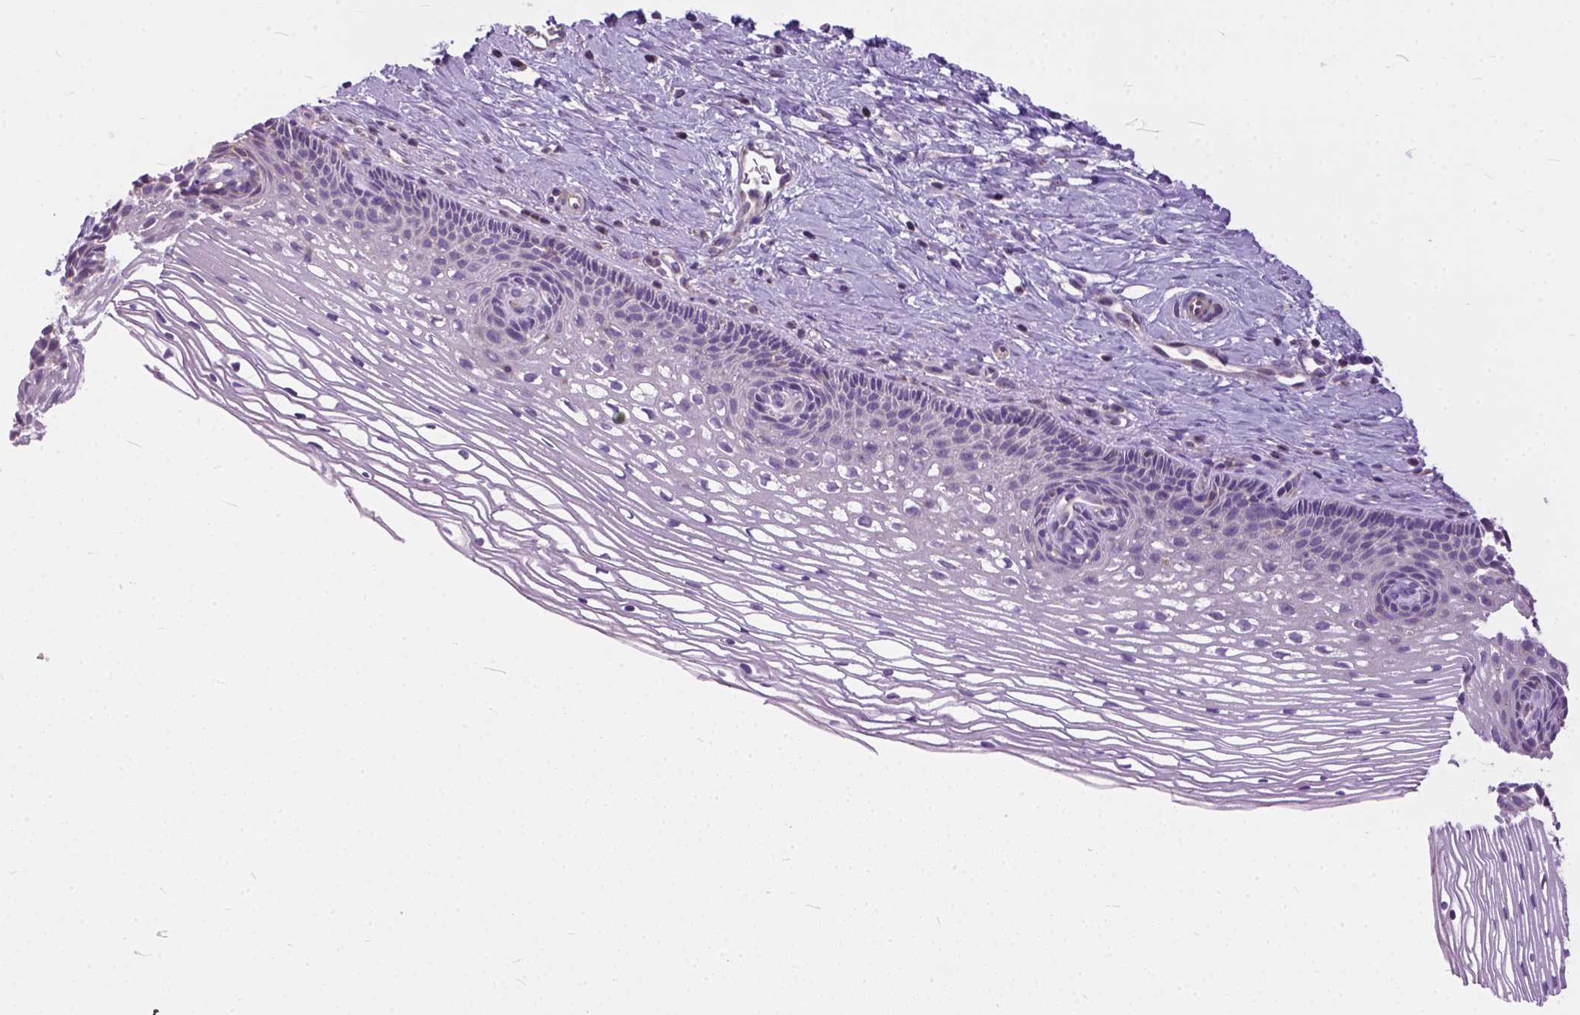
{"staining": {"intensity": "negative", "quantity": "none", "location": "none"}, "tissue": "cervix", "cell_type": "Glandular cells", "image_type": "normal", "snomed": [{"axis": "morphology", "description": "Normal tissue, NOS"}, {"axis": "topography", "description": "Cervix"}], "caption": "A high-resolution image shows IHC staining of normal cervix, which exhibits no significant expression in glandular cells. The staining was performed using DAB (3,3'-diaminobenzidine) to visualize the protein expression in brown, while the nuclei were stained in blue with hematoxylin (Magnification: 20x).", "gene": "BANF2", "patient": {"sex": "female", "age": 34}}